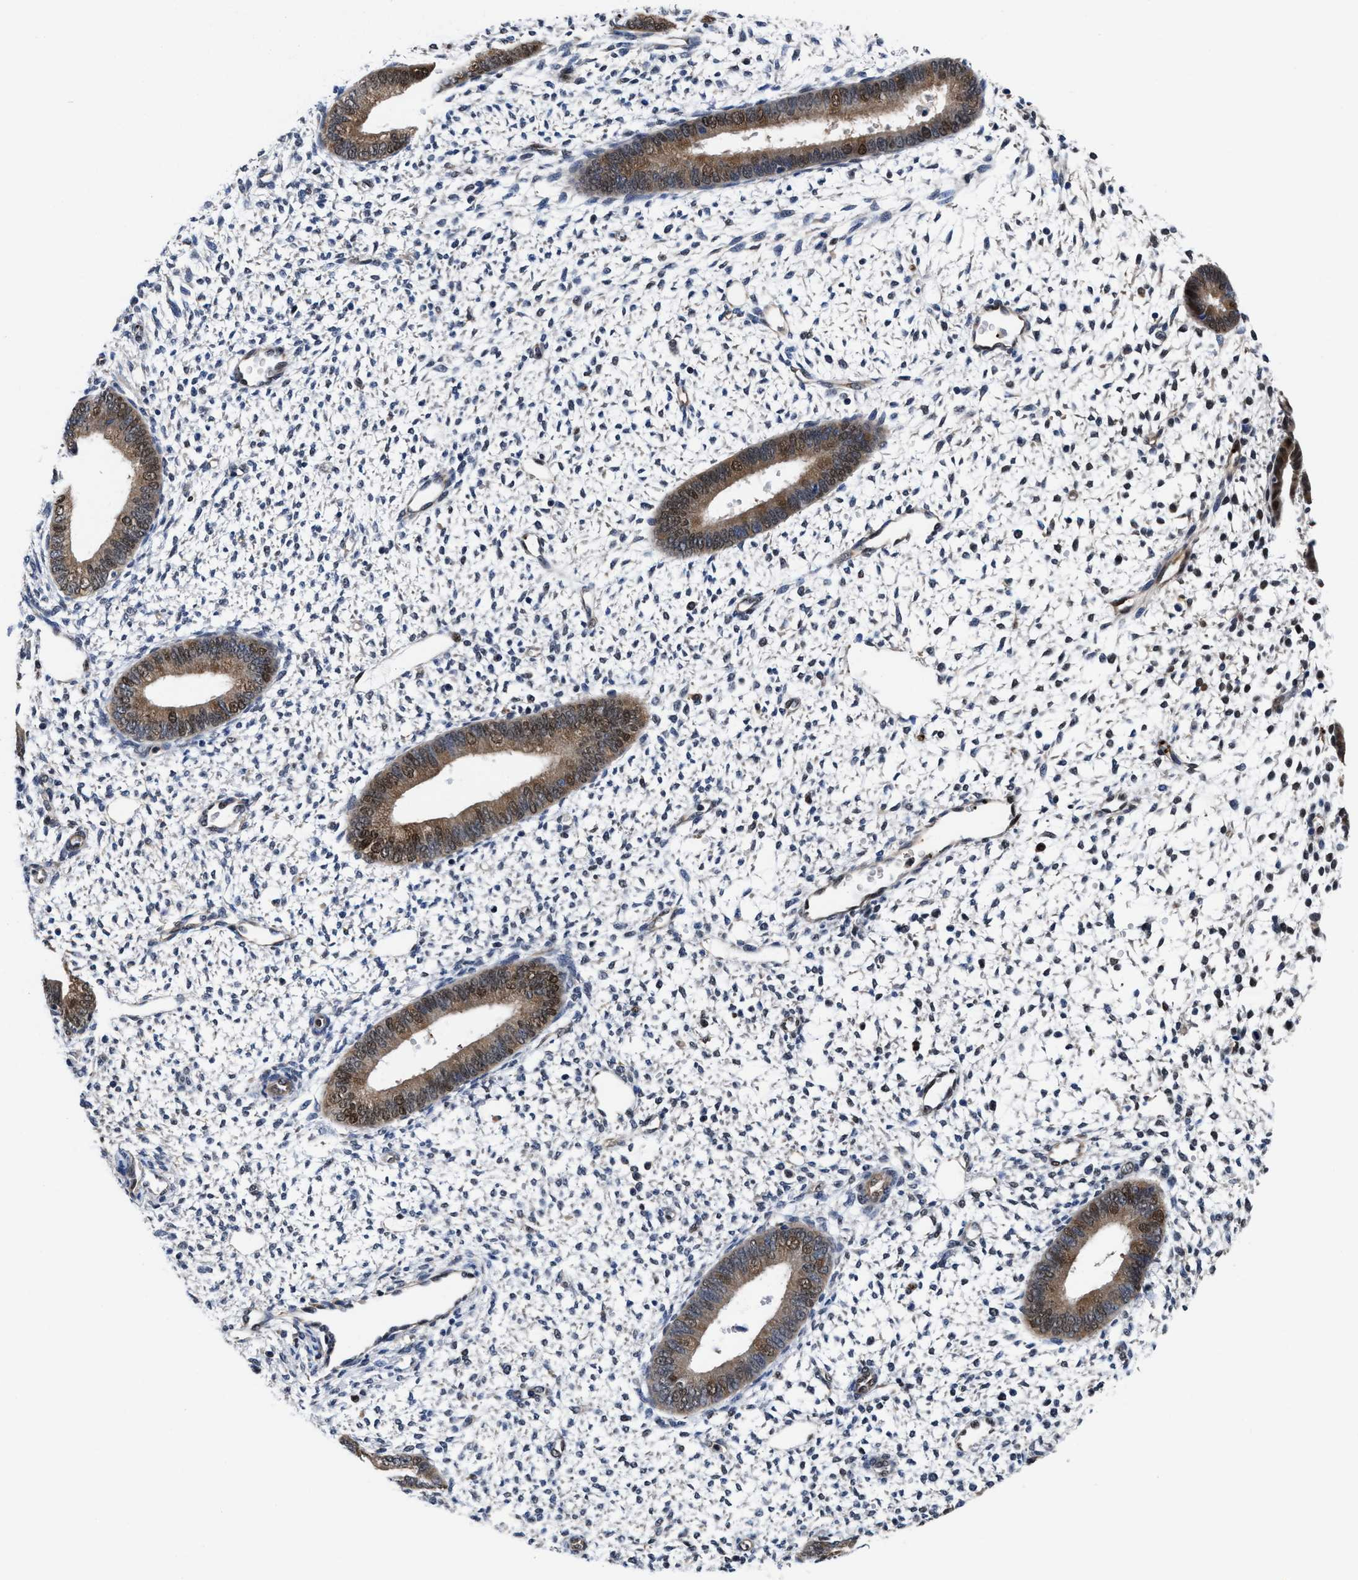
{"staining": {"intensity": "negative", "quantity": "none", "location": "none"}, "tissue": "endometrium", "cell_type": "Cells in endometrial stroma", "image_type": "normal", "snomed": [{"axis": "morphology", "description": "Normal tissue, NOS"}, {"axis": "topography", "description": "Endometrium"}], "caption": "This photomicrograph is of normal endometrium stained with IHC to label a protein in brown with the nuclei are counter-stained blue. There is no staining in cells in endometrial stroma.", "gene": "ACLY", "patient": {"sex": "female", "age": 46}}